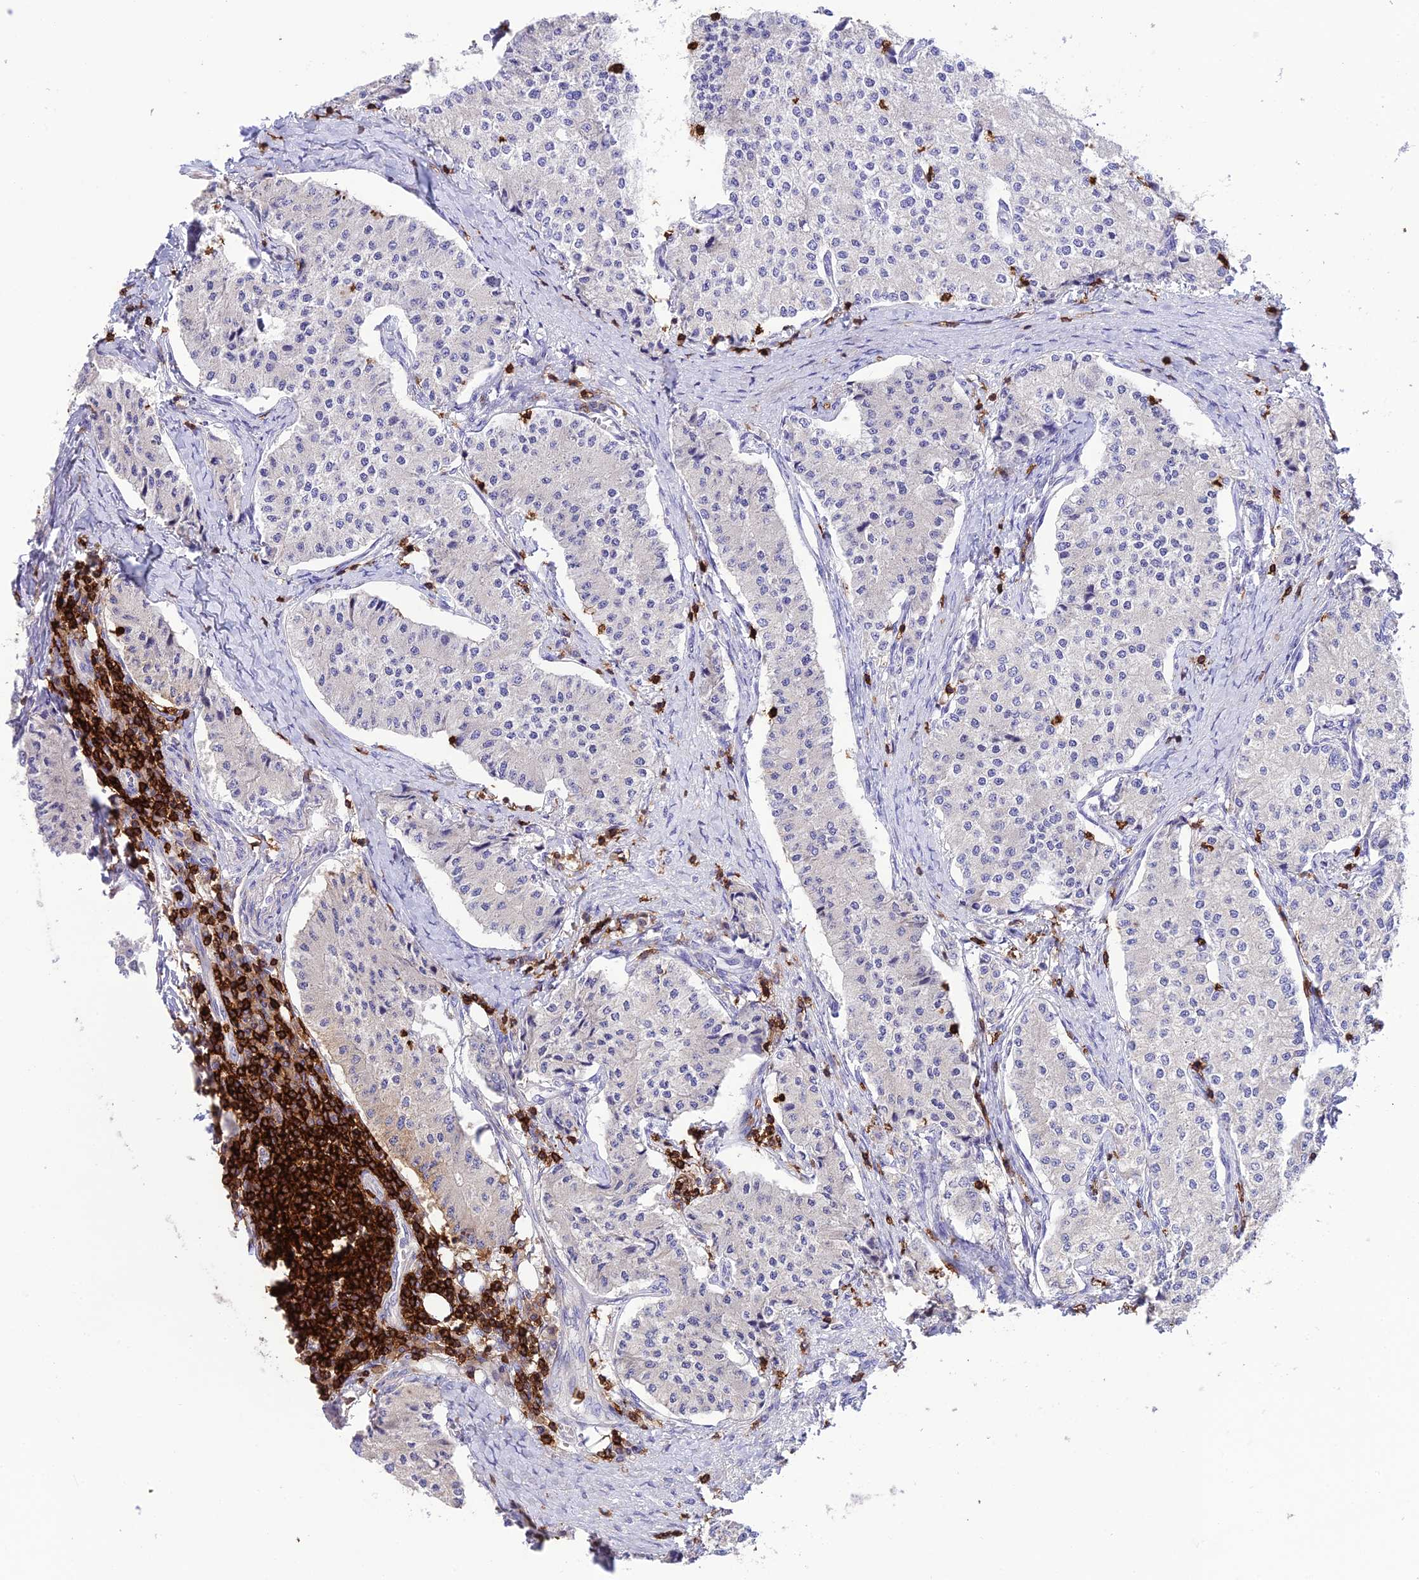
{"staining": {"intensity": "negative", "quantity": "none", "location": "none"}, "tissue": "carcinoid", "cell_type": "Tumor cells", "image_type": "cancer", "snomed": [{"axis": "morphology", "description": "Carcinoid, malignant, NOS"}, {"axis": "topography", "description": "Colon"}], "caption": "This is a photomicrograph of immunohistochemistry (IHC) staining of malignant carcinoid, which shows no positivity in tumor cells.", "gene": "PTPRCAP", "patient": {"sex": "female", "age": 52}}